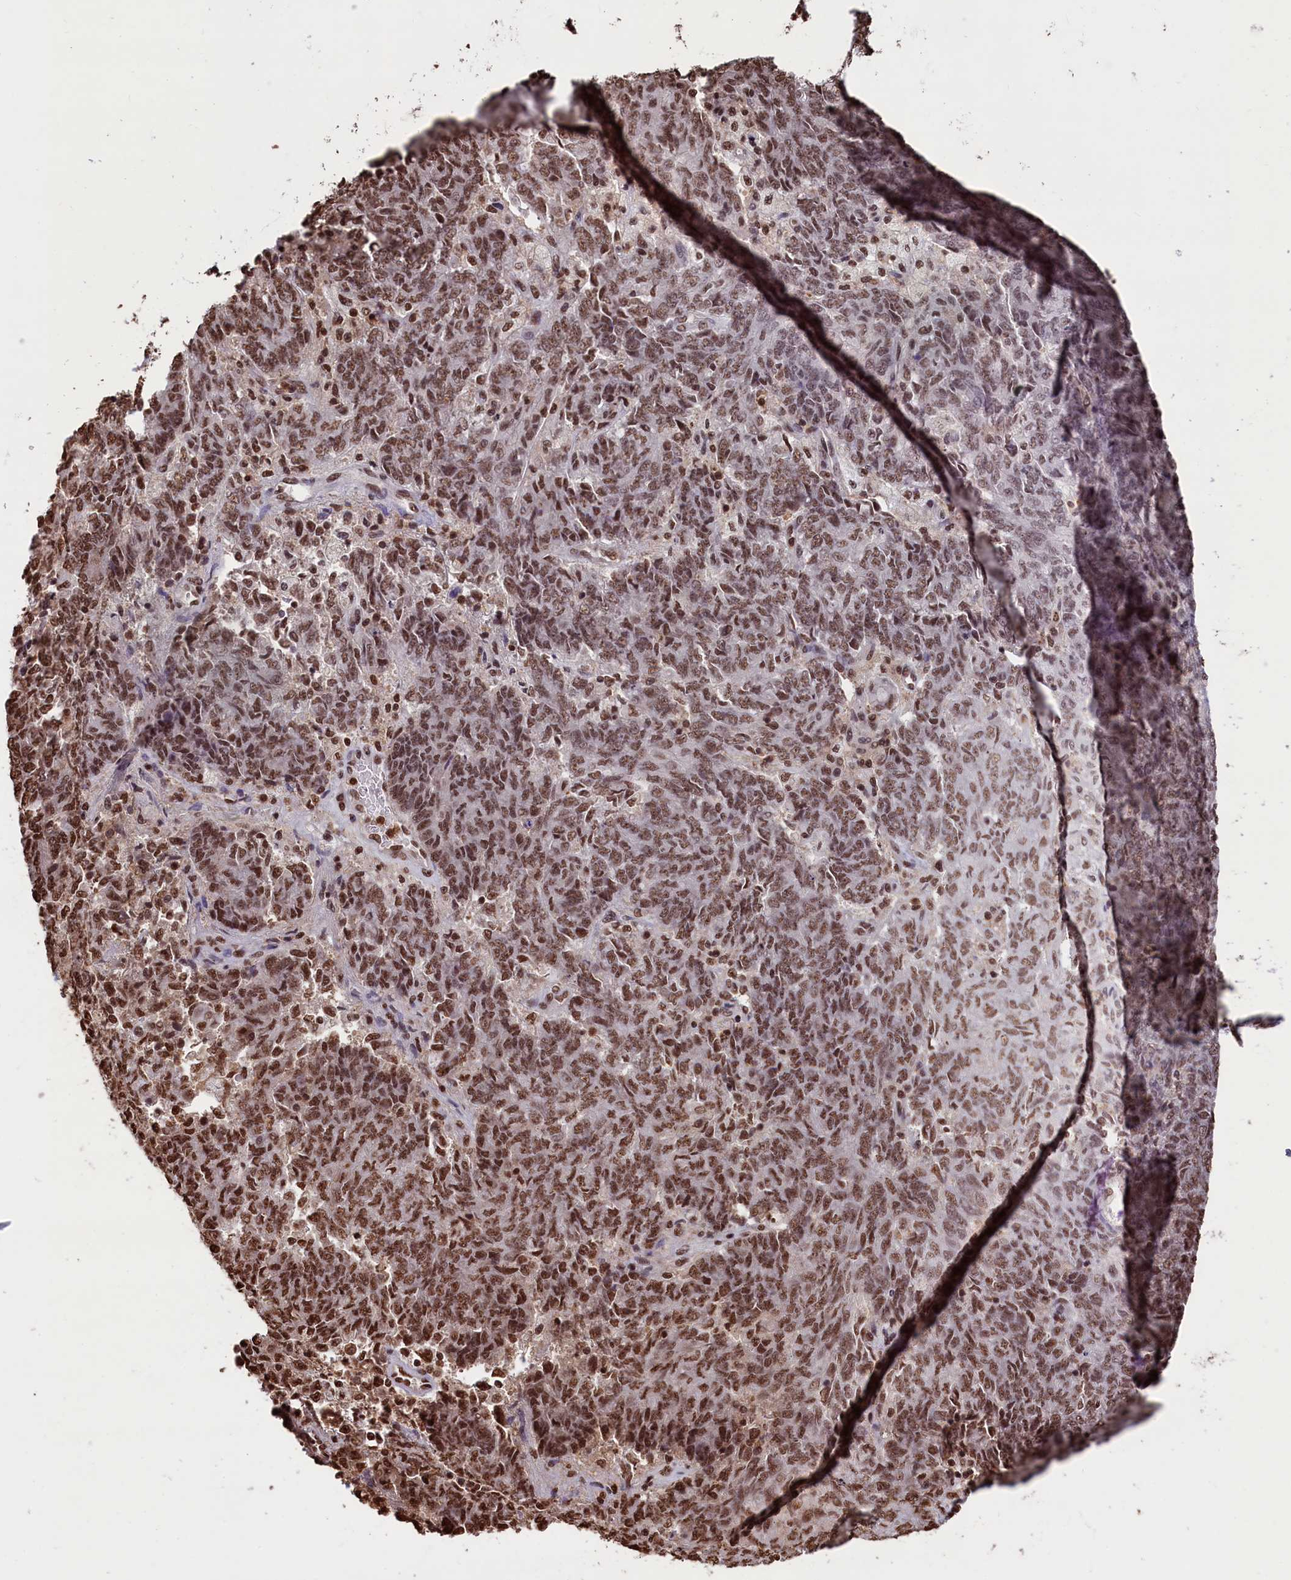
{"staining": {"intensity": "strong", "quantity": ">75%", "location": "nuclear"}, "tissue": "endometrial cancer", "cell_type": "Tumor cells", "image_type": "cancer", "snomed": [{"axis": "morphology", "description": "Adenocarcinoma, NOS"}, {"axis": "topography", "description": "Endometrium"}], "caption": "Strong nuclear staining for a protein is present in about >75% of tumor cells of adenocarcinoma (endometrial) using IHC.", "gene": "SNRPD2", "patient": {"sex": "female", "age": 80}}